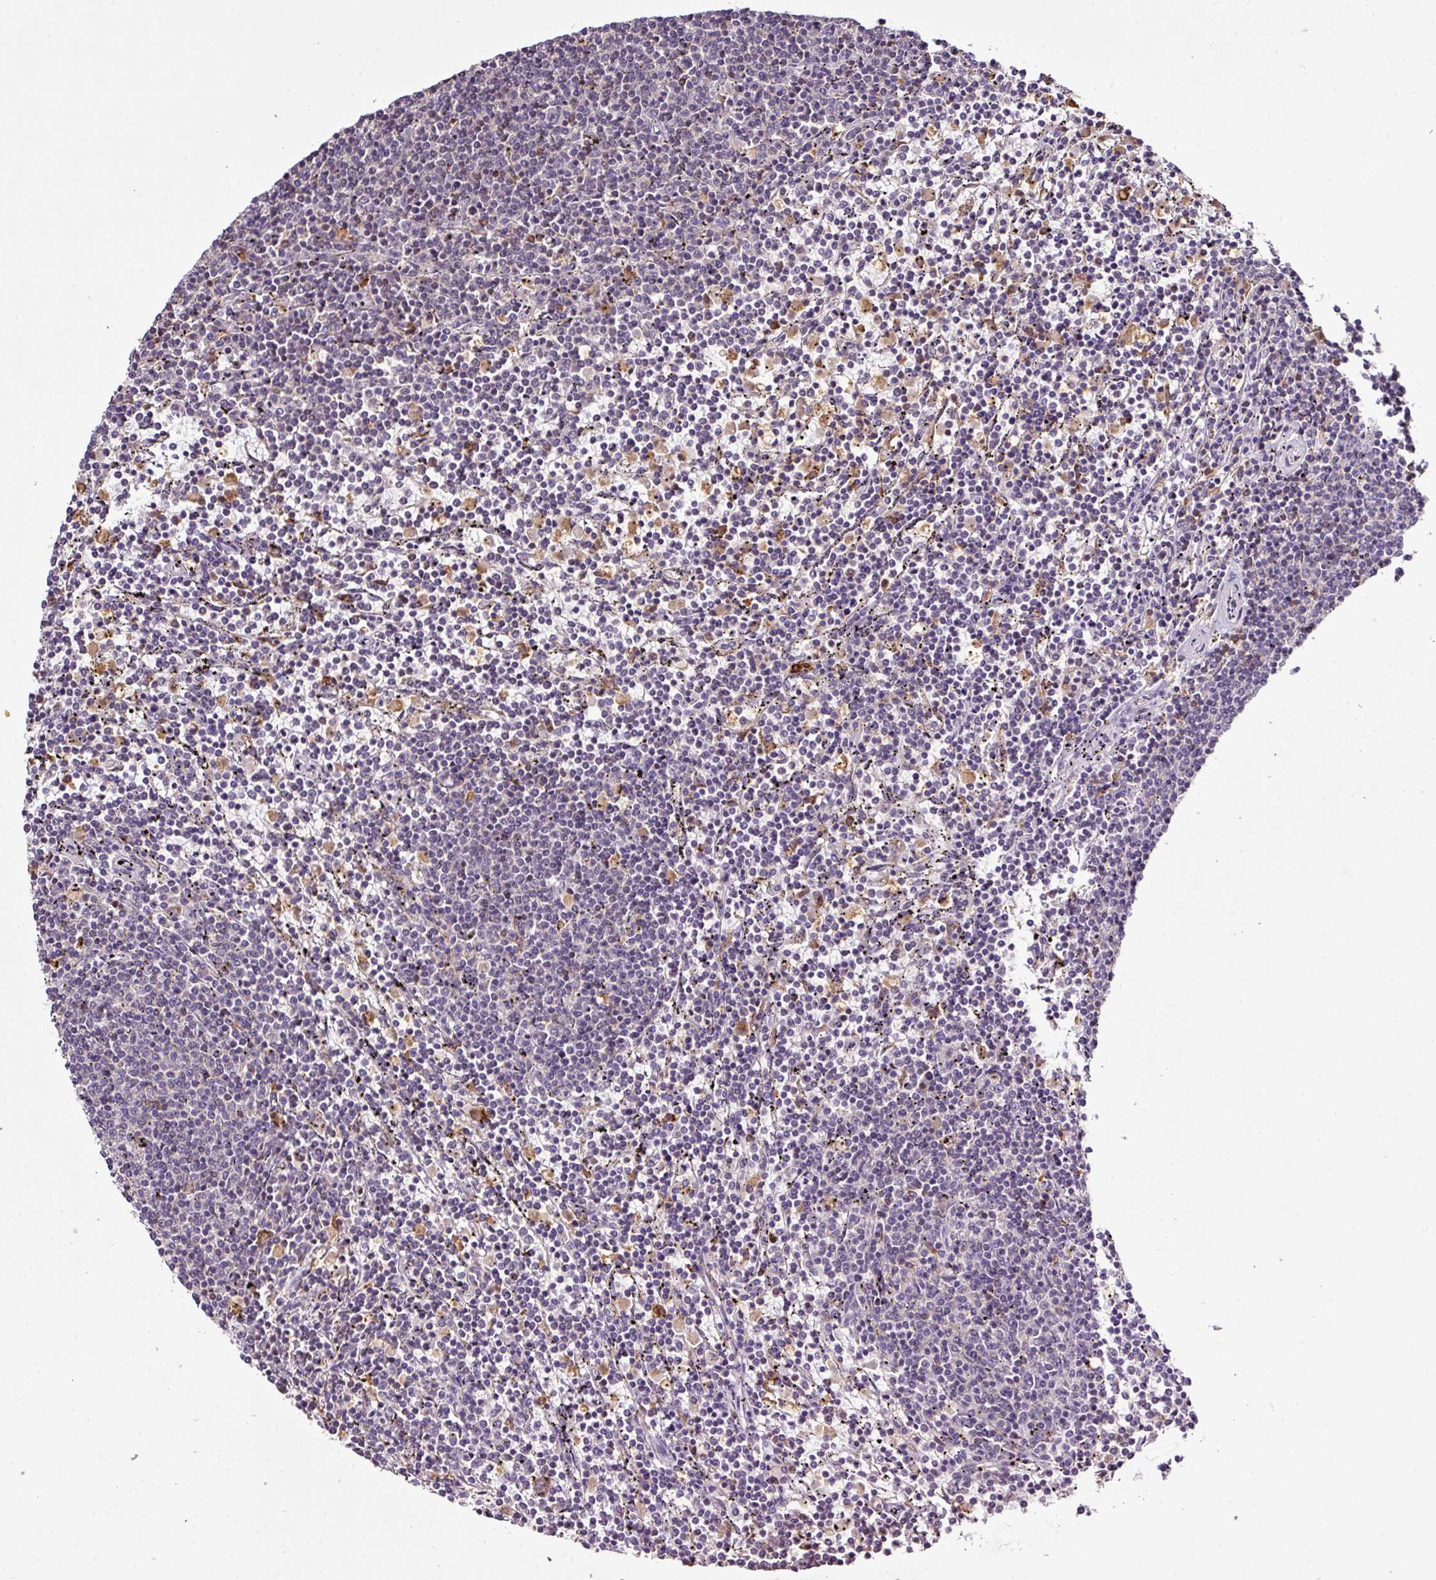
{"staining": {"intensity": "negative", "quantity": "none", "location": "none"}, "tissue": "lymphoma", "cell_type": "Tumor cells", "image_type": "cancer", "snomed": [{"axis": "morphology", "description": "Malignant lymphoma, non-Hodgkin's type, Low grade"}, {"axis": "topography", "description": "Spleen"}], "caption": "Immunohistochemical staining of human low-grade malignant lymphoma, non-Hodgkin's type displays no significant positivity in tumor cells.", "gene": "SMCO4", "patient": {"sex": "female", "age": 50}}